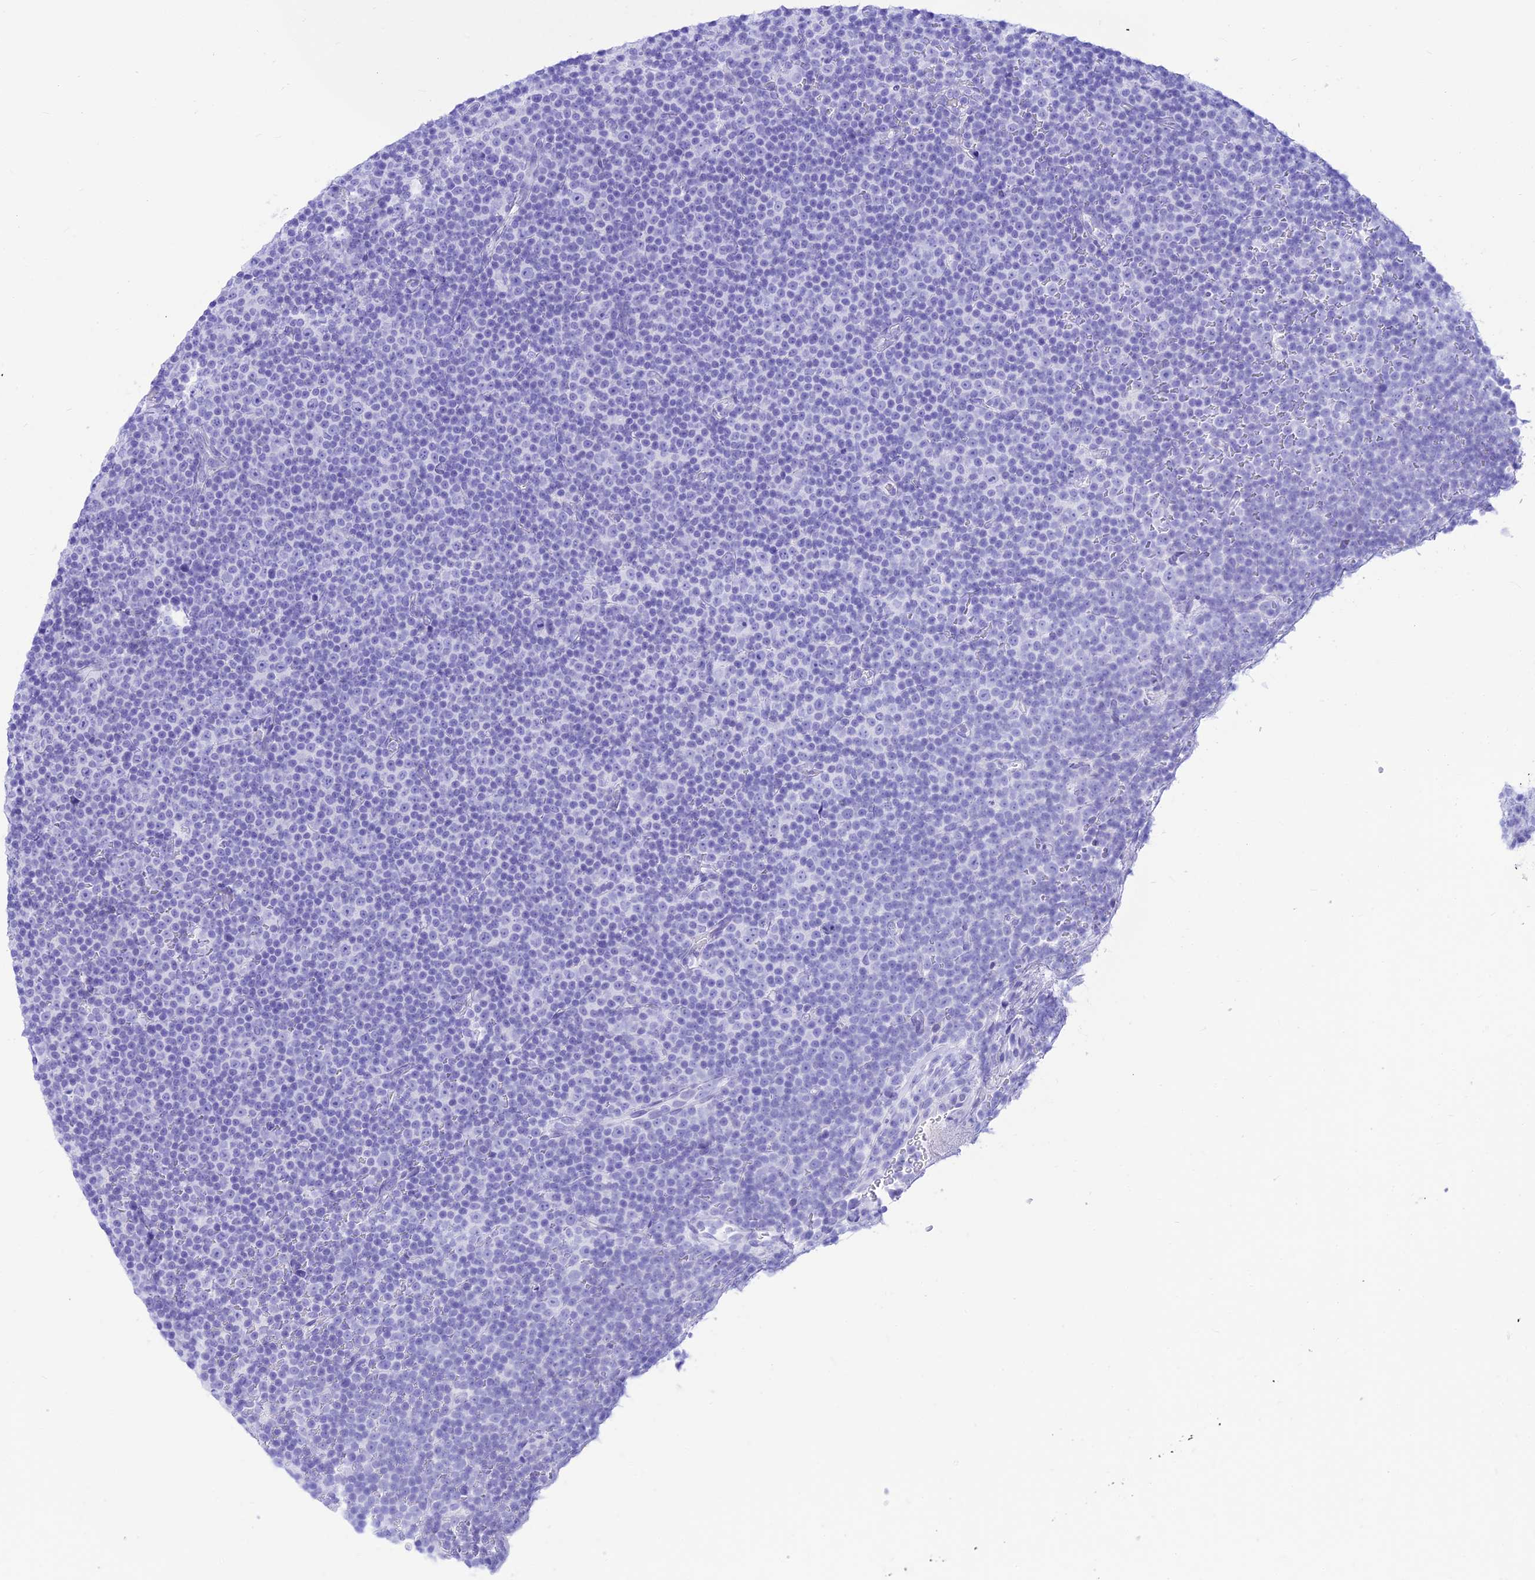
{"staining": {"intensity": "negative", "quantity": "none", "location": "none"}, "tissue": "lymphoma", "cell_type": "Tumor cells", "image_type": "cancer", "snomed": [{"axis": "morphology", "description": "Malignant lymphoma, non-Hodgkin's type, Low grade"}, {"axis": "topography", "description": "Lymph node"}], "caption": "Tumor cells show no significant protein positivity in malignant lymphoma, non-Hodgkin's type (low-grade).", "gene": "PRNP", "patient": {"sex": "female", "age": 67}}